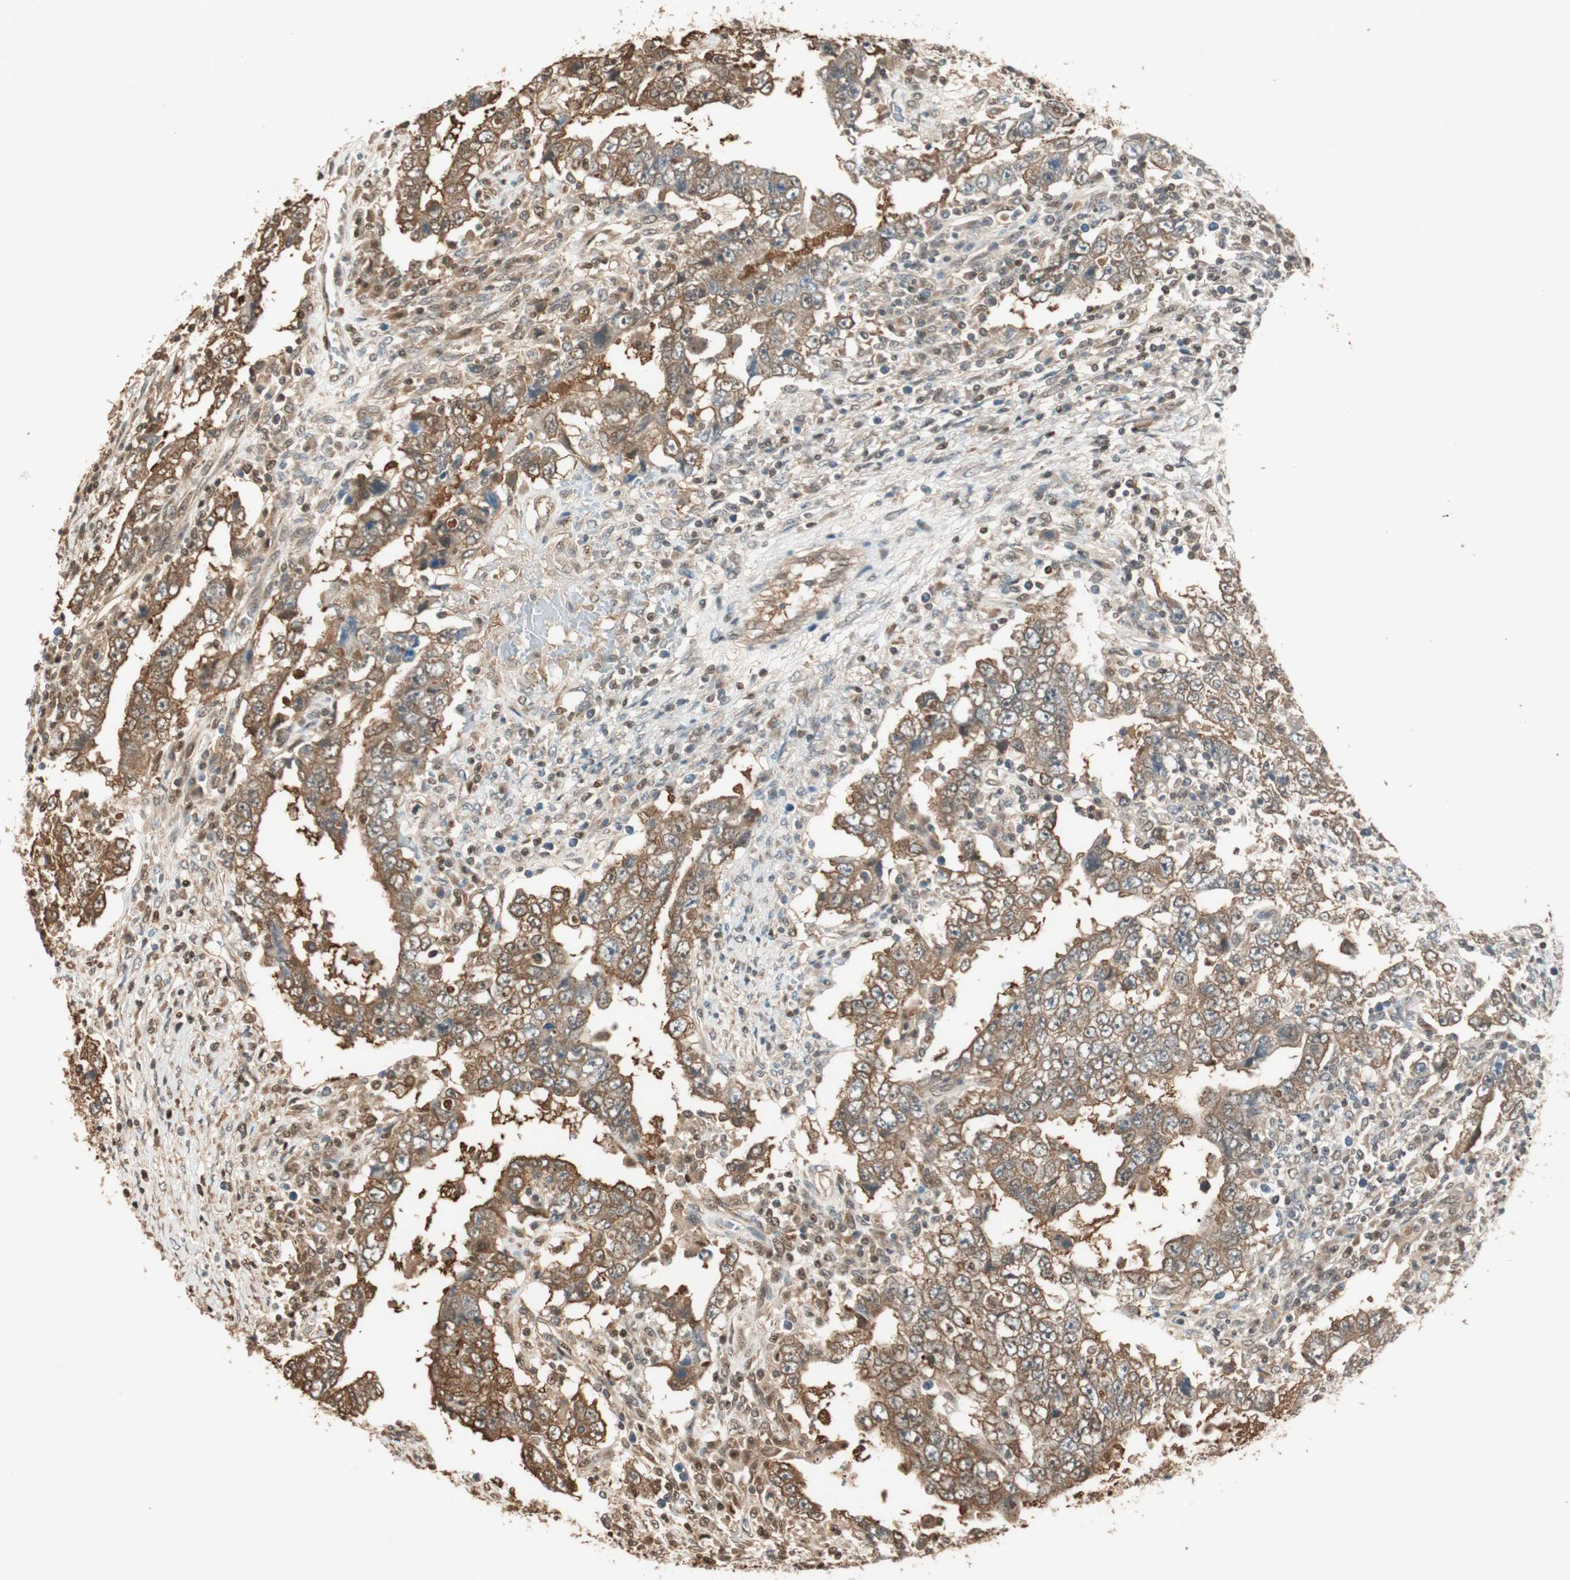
{"staining": {"intensity": "moderate", "quantity": ">75%", "location": "cytoplasmic/membranous"}, "tissue": "testis cancer", "cell_type": "Tumor cells", "image_type": "cancer", "snomed": [{"axis": "morphology", "description": "Carcinoma, Embryonal, NOS"}, {"axis": "topography", "description": "Testis"}], "caption": "Tumor cells exhibit medium levels of moderate cytoplasmic/membranous staining in approximately >75% of cells in testis embryonal carcinoma. (brown staining indicates protein expression, while blue staining denotes nuclei).", "gene": "ZNF443", "patient": {"sex": "male", "age": 26}}